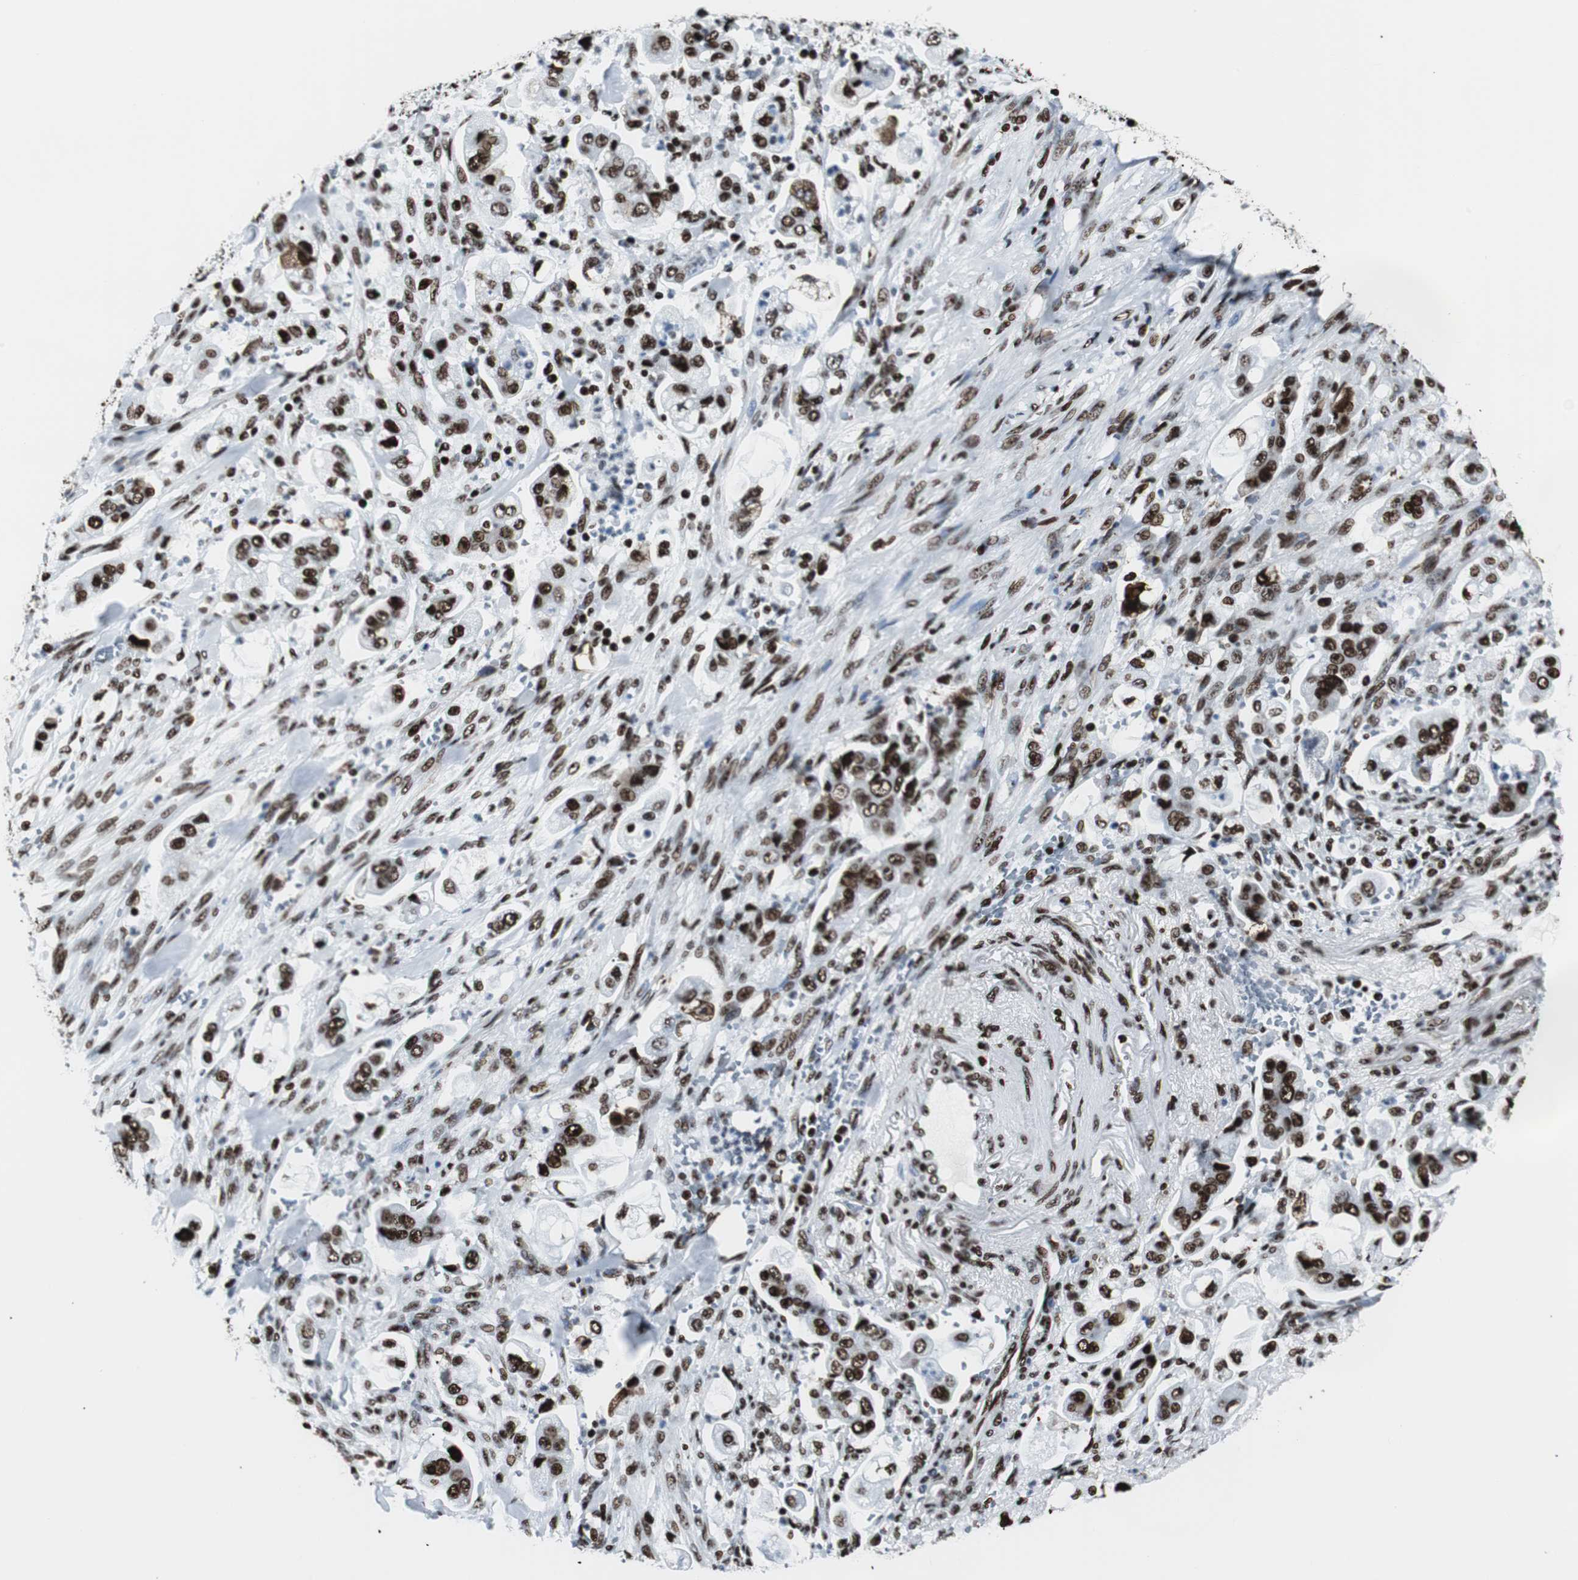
{"staining": {"intensity": "strong", "quantity": ">75%", "location": "nuclear"}, "tissue": "stomach cancer", "cell_type": "Tumor cells", "image_type": "cancer", "snomed": [{"axis": "morphology", "description": "Adenocarcinoma, NOS"}, {"axis": "topography", "description": "Stomach"}], "caption": "High-magnification brightfield microscopy of stomach cancer (adenocarcinoma) stained with DAB (3,3'-diaminobenzidine) (brown) and counterstained with hematoxylin (blue). tumor cells exhibit strong nuclear expression is seen in approximately>75% of cells.", "gene": "NCL", "patient": {"sex": "male", "age": 62}}